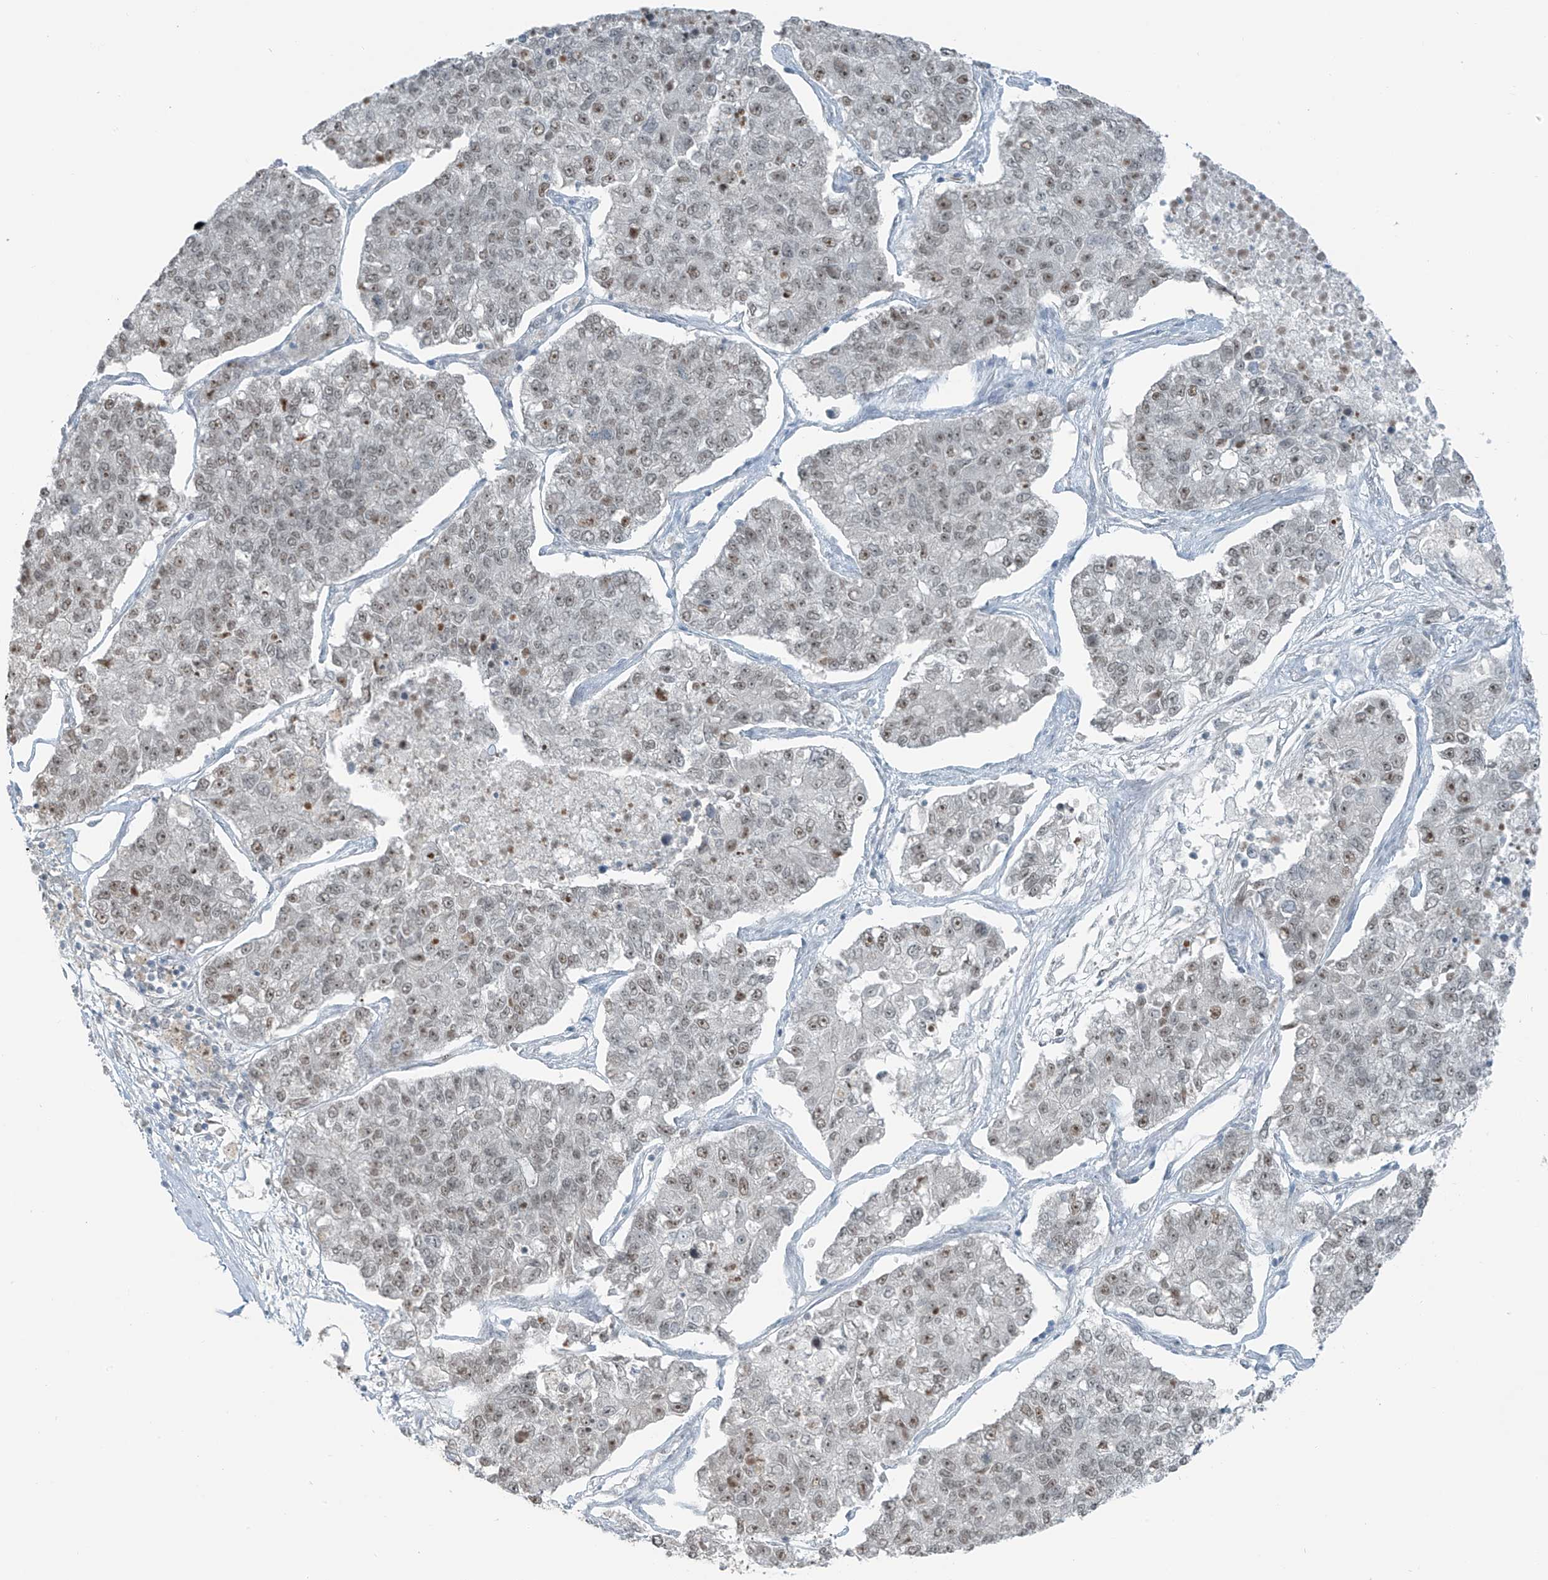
{"staining": {"intensity": "weak", "quantity": "25%-75%", "location": "nuclear"}, "tissue": "lung cancer", "cell_type": "Tumor cells", "image_type": "cancer", "snomed": [{"axis": "morphology", "description": "Adenocarcinoma, NOS"}, {"axis": "topography", "description": "Lung"}], "caption": "Weak nuclear staining is identified in approximately 25%-75% of tumor cells in lung adenocarcinoma.", "gene": "WRNIP1", "patient": {"sex": "male", "age": 49}}